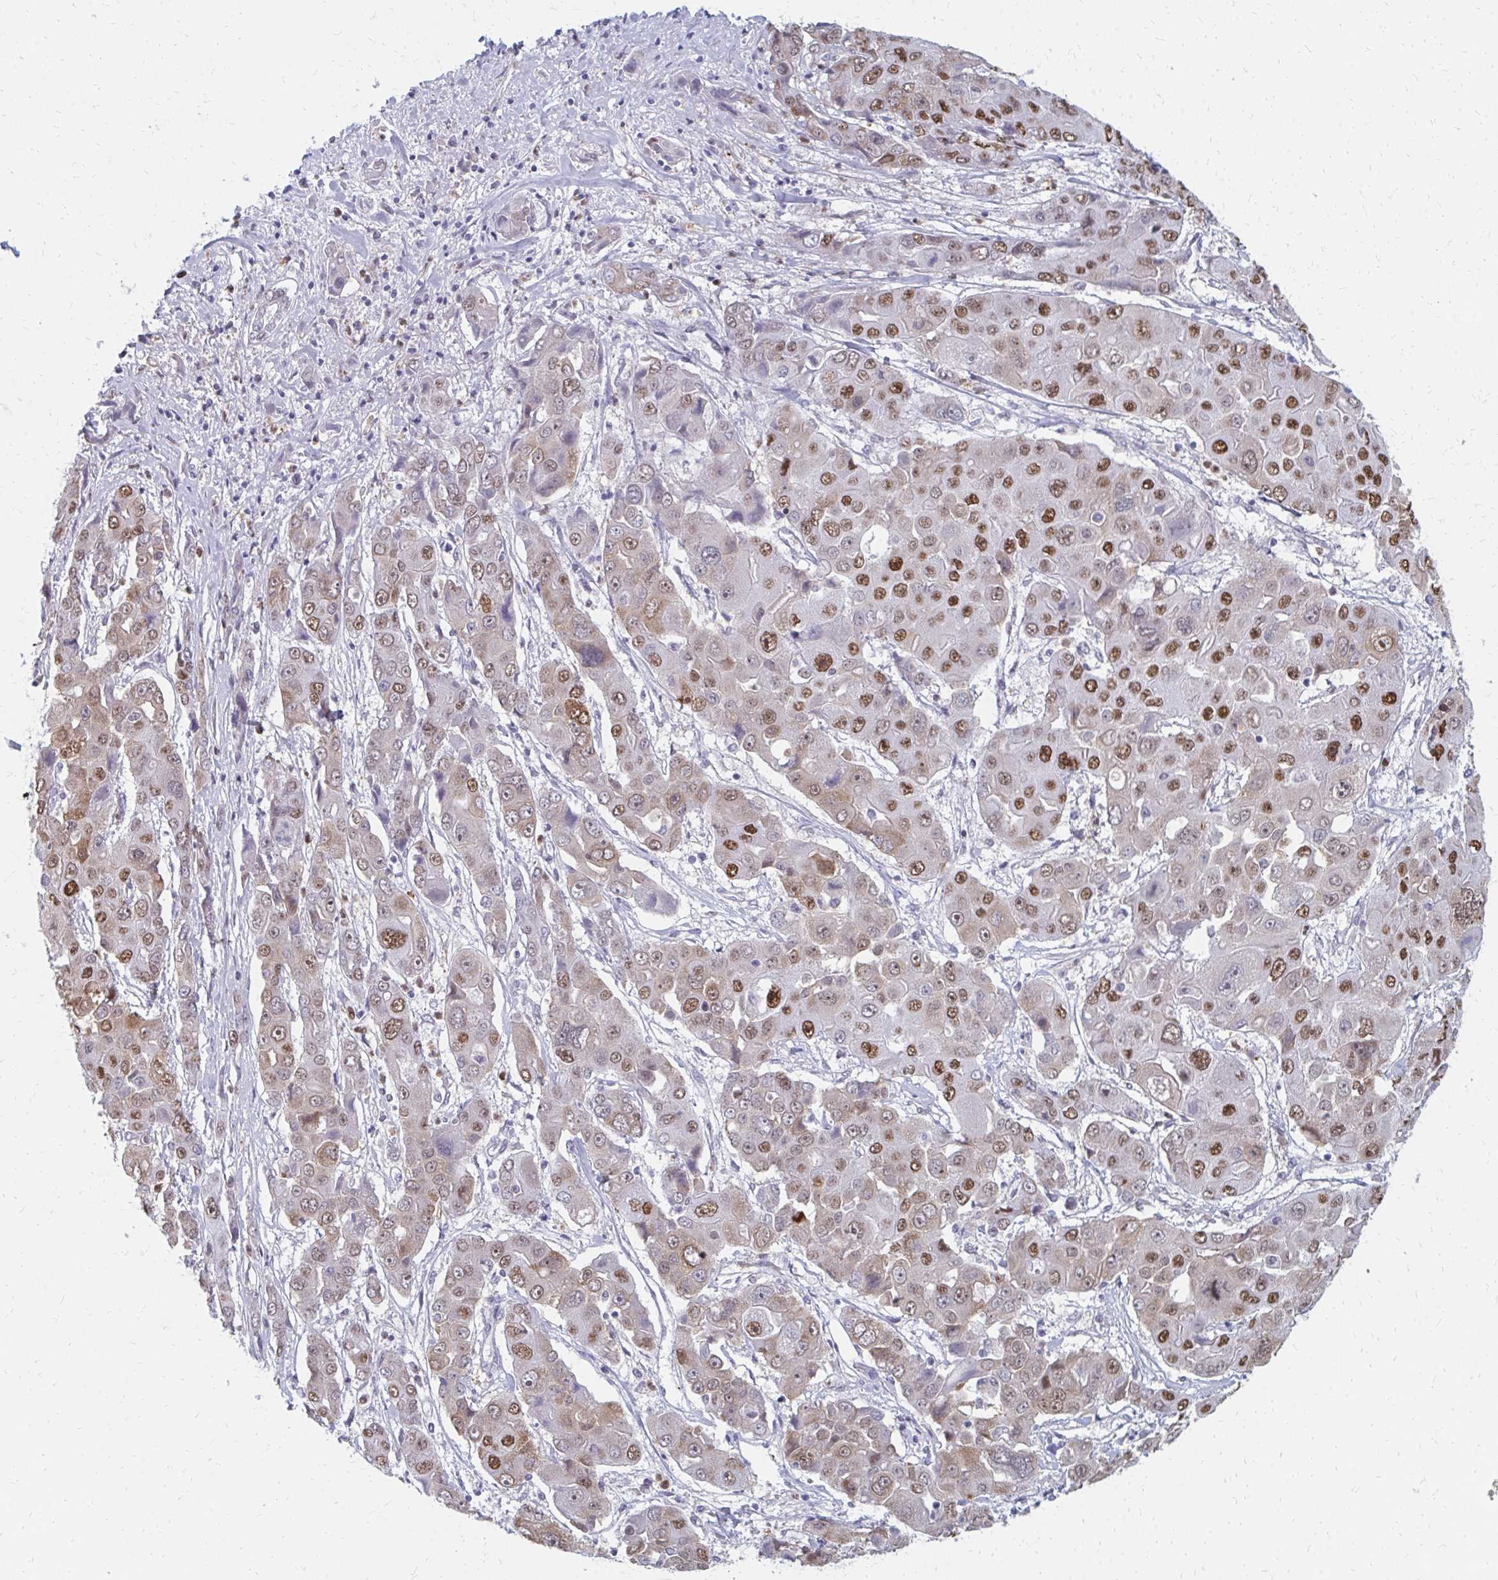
{"staining": {"intensity": "moderate", "quantity": ">75%", "location": "nuclear"}, "tissue": "liver cancer", "cell_type": "Tumor cells", "image_type": "cancer", "snomed": [{"axis": "morphology", "description": "Cholangiocarcinoma"}, {"axis": "topography", "description": "Liver"}], "caption": "Protein expression by IHC displays moderate nuclear staining in approximately >75% of tumor cells in liver cancer. (DAB IHC with brightfield microscopy, high magnification).", "gene": "PLK3", "patient": {"sex": "male", "age": 67}}